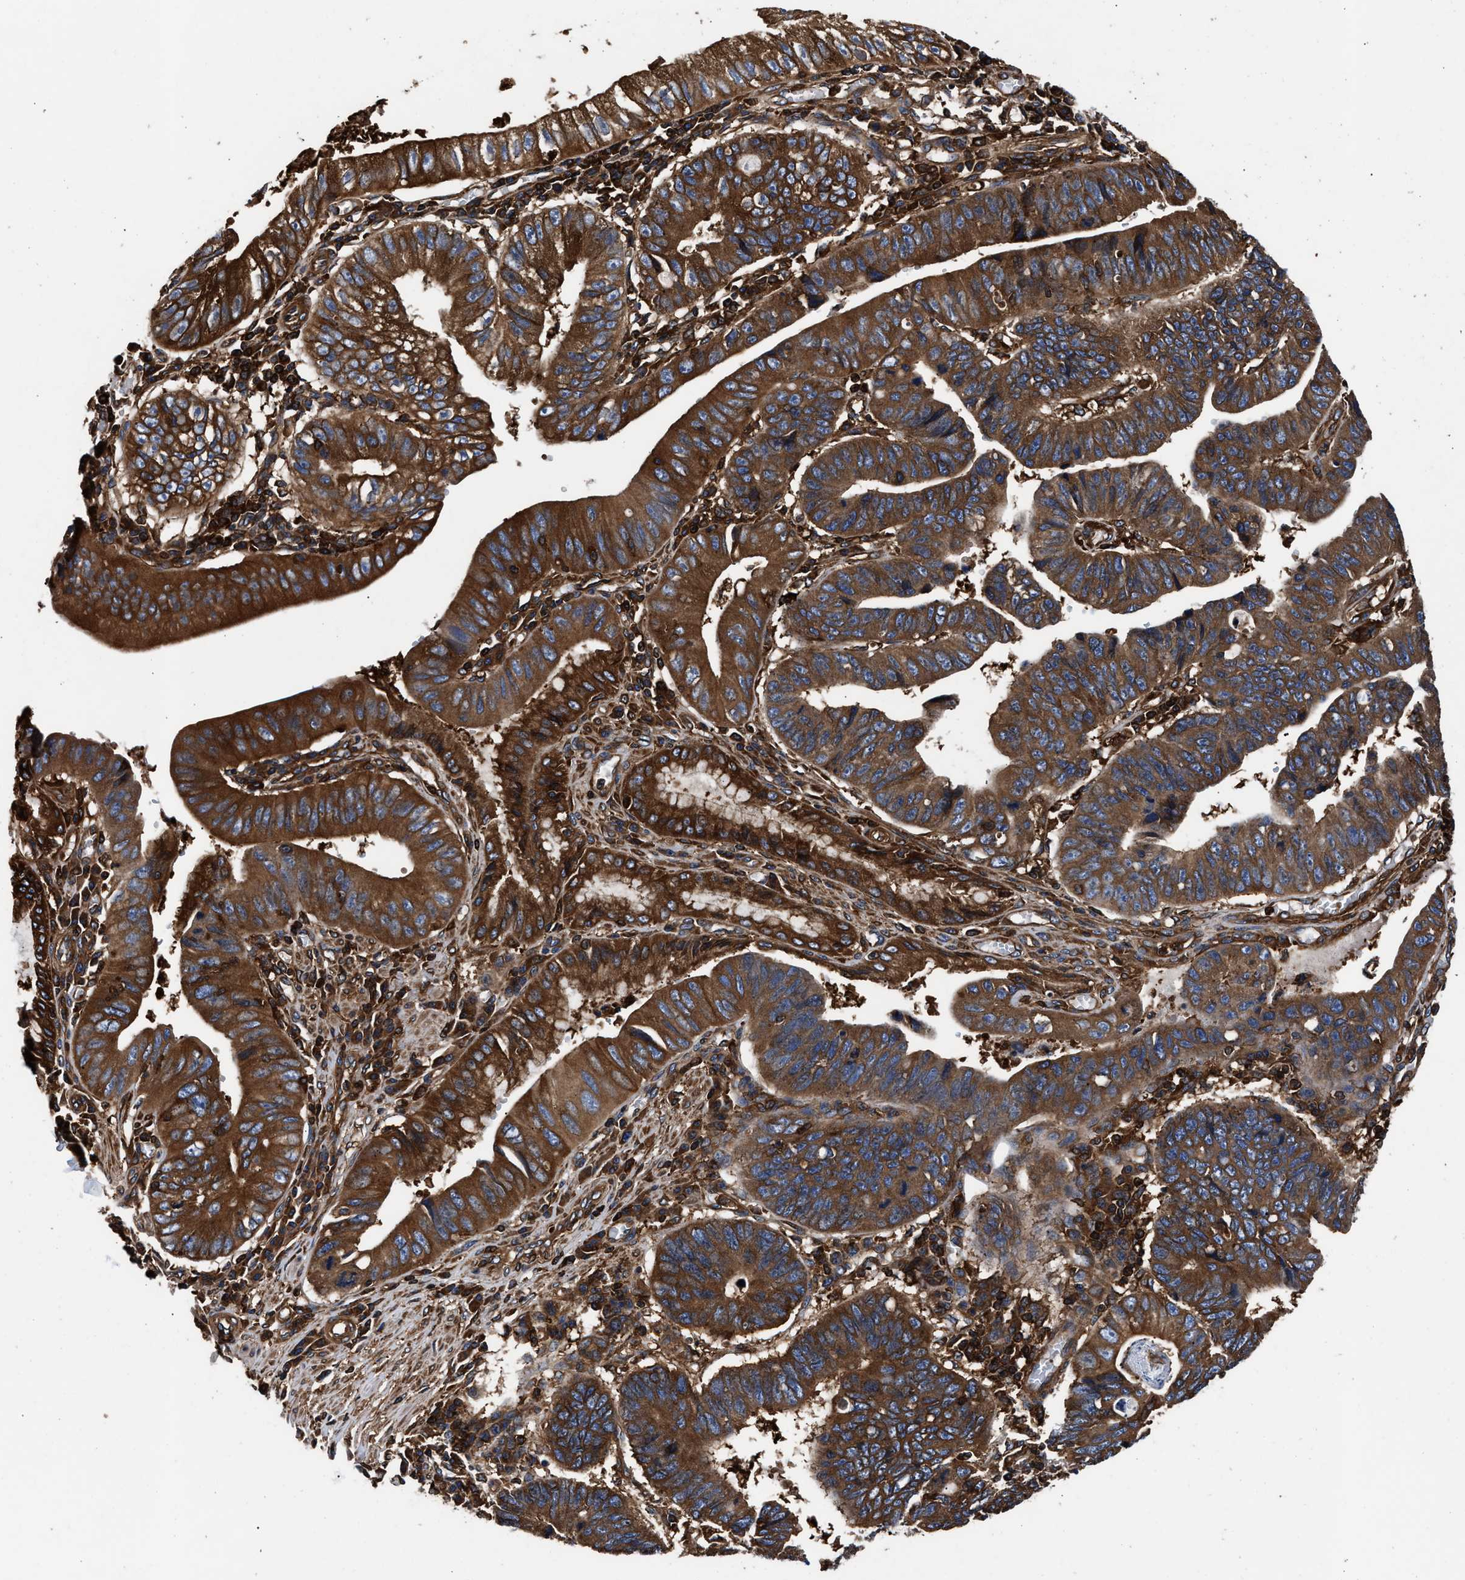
{"staining": {"intensity": "strong", "quantity": ">75%", "location": "cytoplasmic/membranous"}, "tissue": "stomach cancer", "cell_type": "Tumor cells", "image_type": "cancer", "snomed": [{"axis": "morphology", "description": "Adenocarcinoma, NOS"}, {"axis": "topography", "description": "Stomach"}], "caption": "A histopathology image of human adenocarcinoma (stomach) stained for a protein shows strong cytoplasmic/membranous brown staining in tumor cells. (DAB (3,3'-diaminobenzidine) = brown stain, brightfield microscopy at high magnification).", "gene": "KYAT1", "patient": {"sex": "male", "age": 59}}